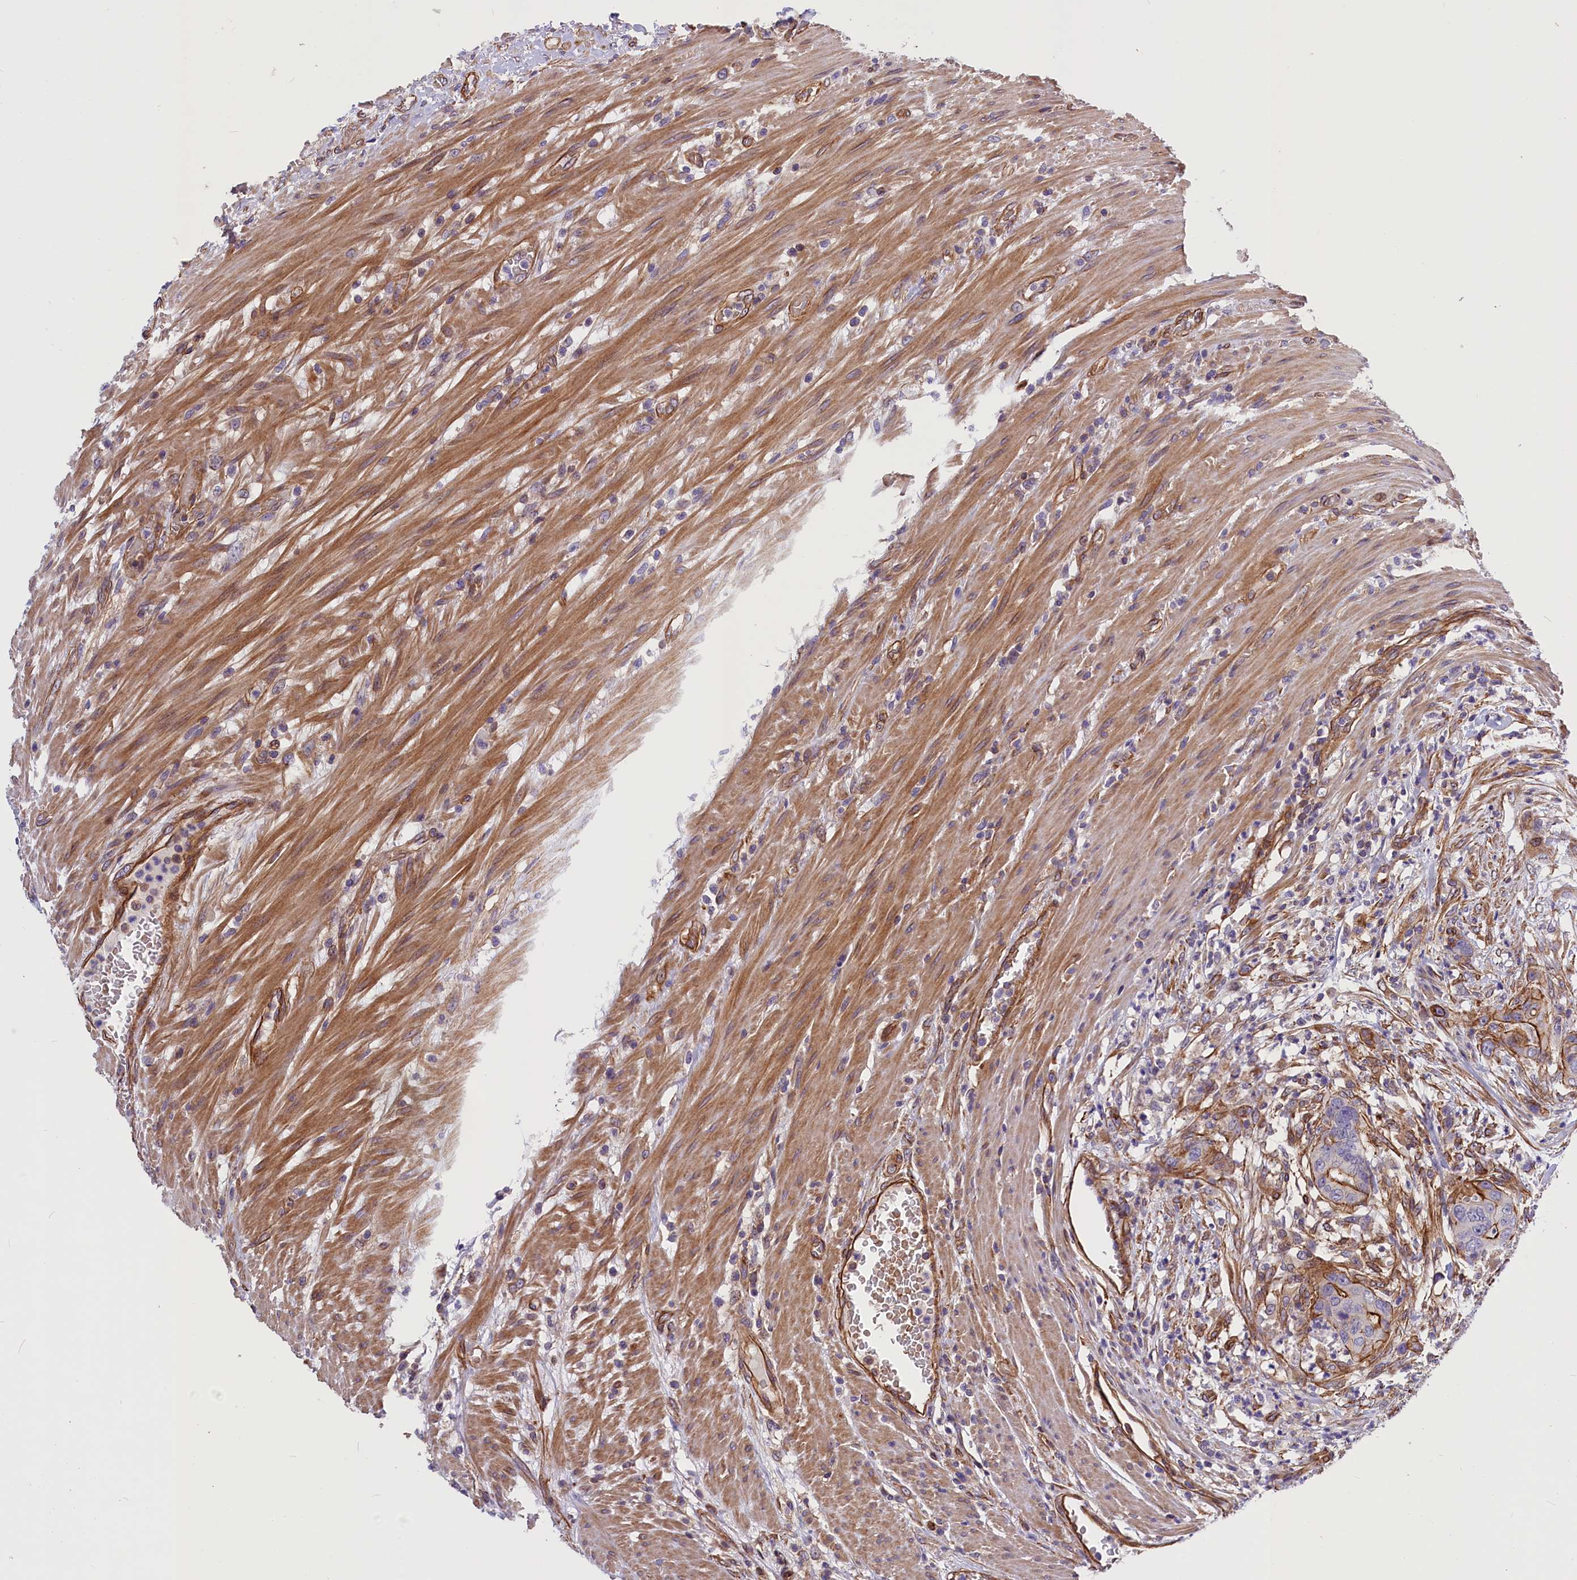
{"staining": {"intensity": "strong", "quantity": "<25%", "location": "cytoplasmic/membranous"}, "tissue": "colorectal cancer", "cell_type": "Tumor cells", "image_type": "cancer", "snomed": [{"axis": "morphology", "description": "Adenocarcinoma, NOS"}, {"axis": "topography", "description": "Colon"}], "caption": "Tumor cells show strong cytoplasmic/membranous expression in approximately <25% of cells in adenocarcinoma (colorectal).", "gene": "MED20", "patient": {"sex": "male", "age": 84}}